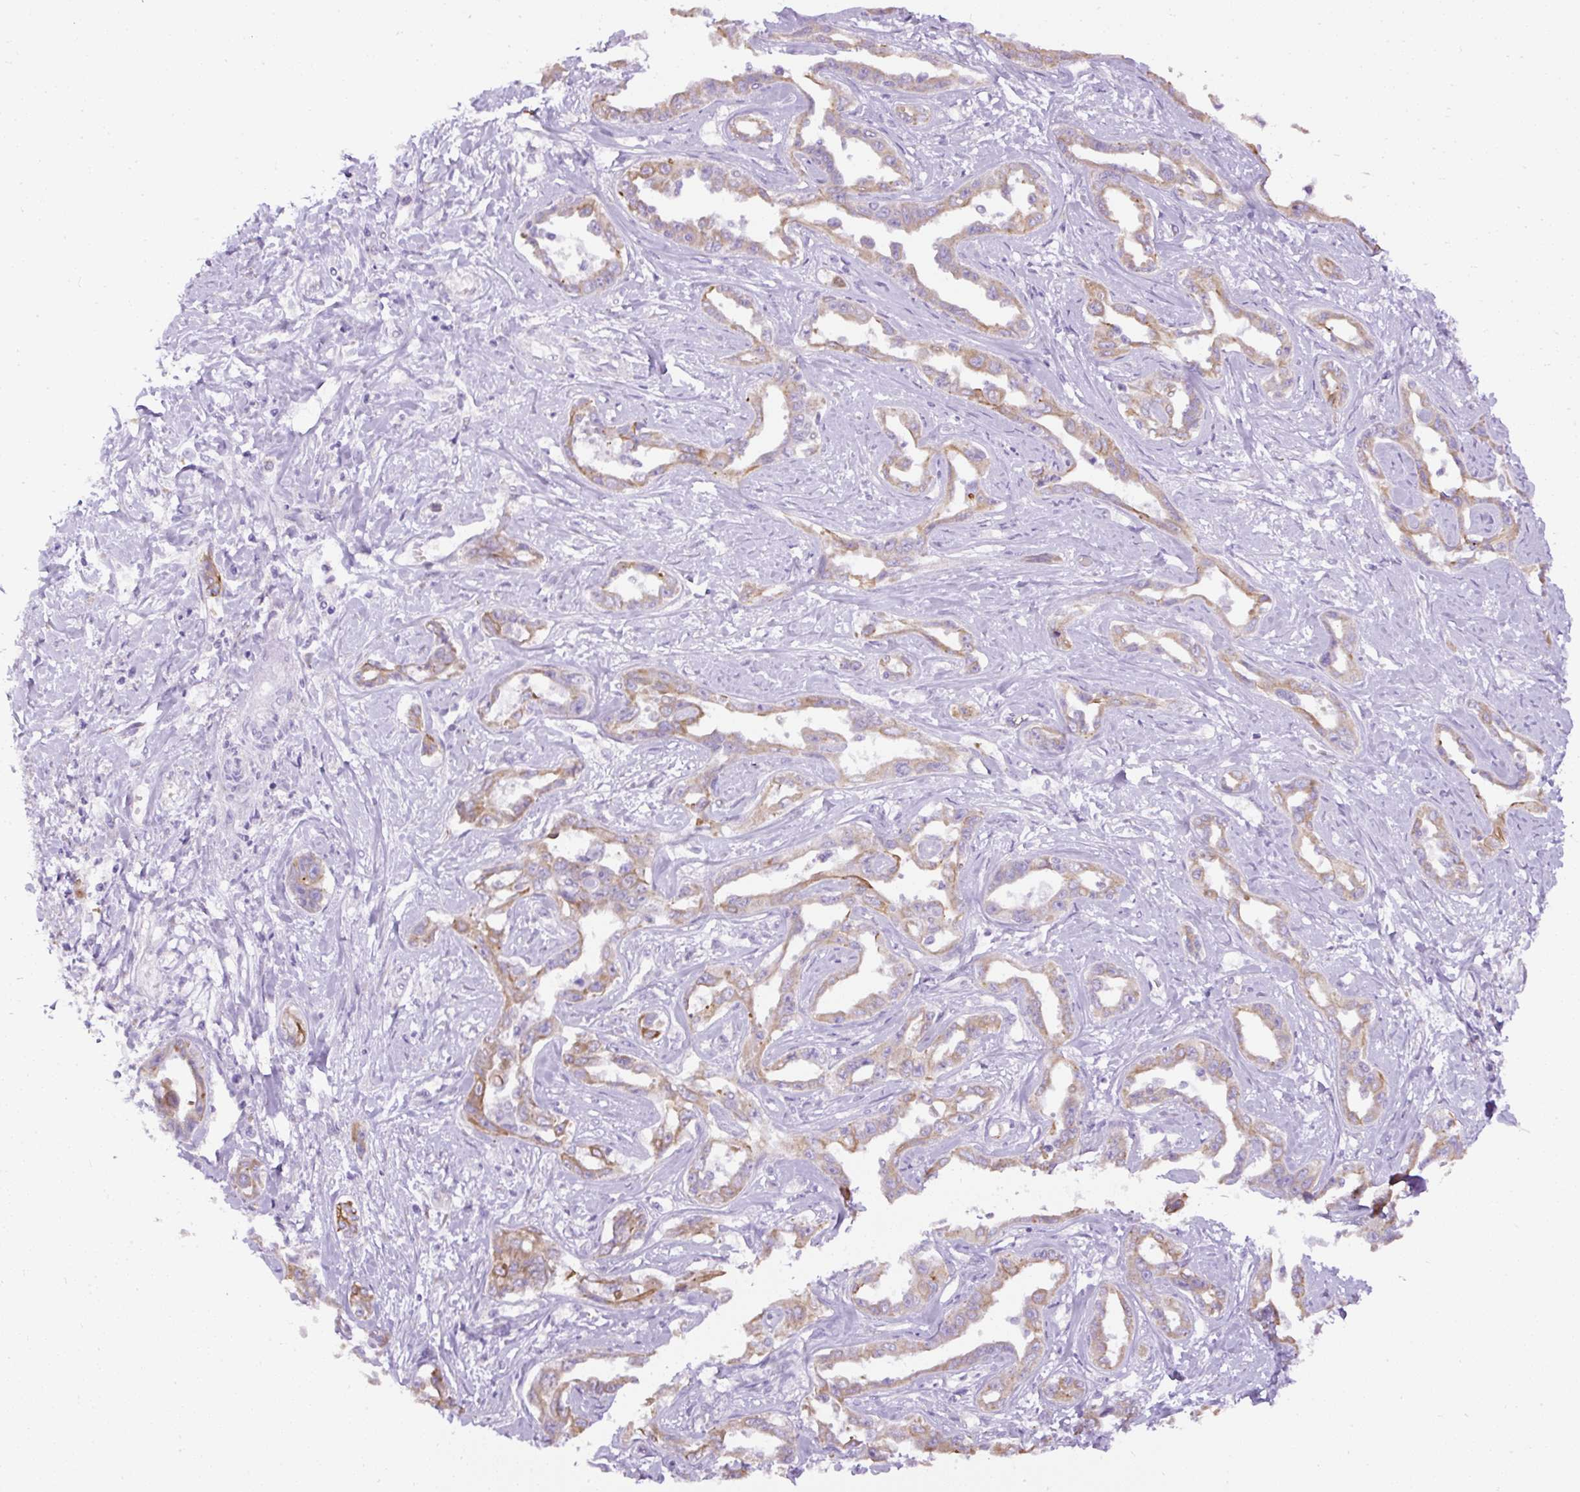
{"staining": {"intensity": "weak", "quantity": "25%-75%", "location": "cytoplasmic/membranous"}, "tissue": "liver cancer", "cell_type": "Tumor cells", "image_type": "cancer", "snomed": [{"axis": "morphology", "description": "Cholangiocarcinoma"}, {"axis": "topography", "description": "Liver"}], "caption": "Human liver cholangiocarcinoma stained for a protein (brown) displays weak cytoplasmic/membranous positive staining in approximately 25%-75% of tumor cells.", "gene": "FAM149A", "patient": {"sex": "male", "age": 59}}